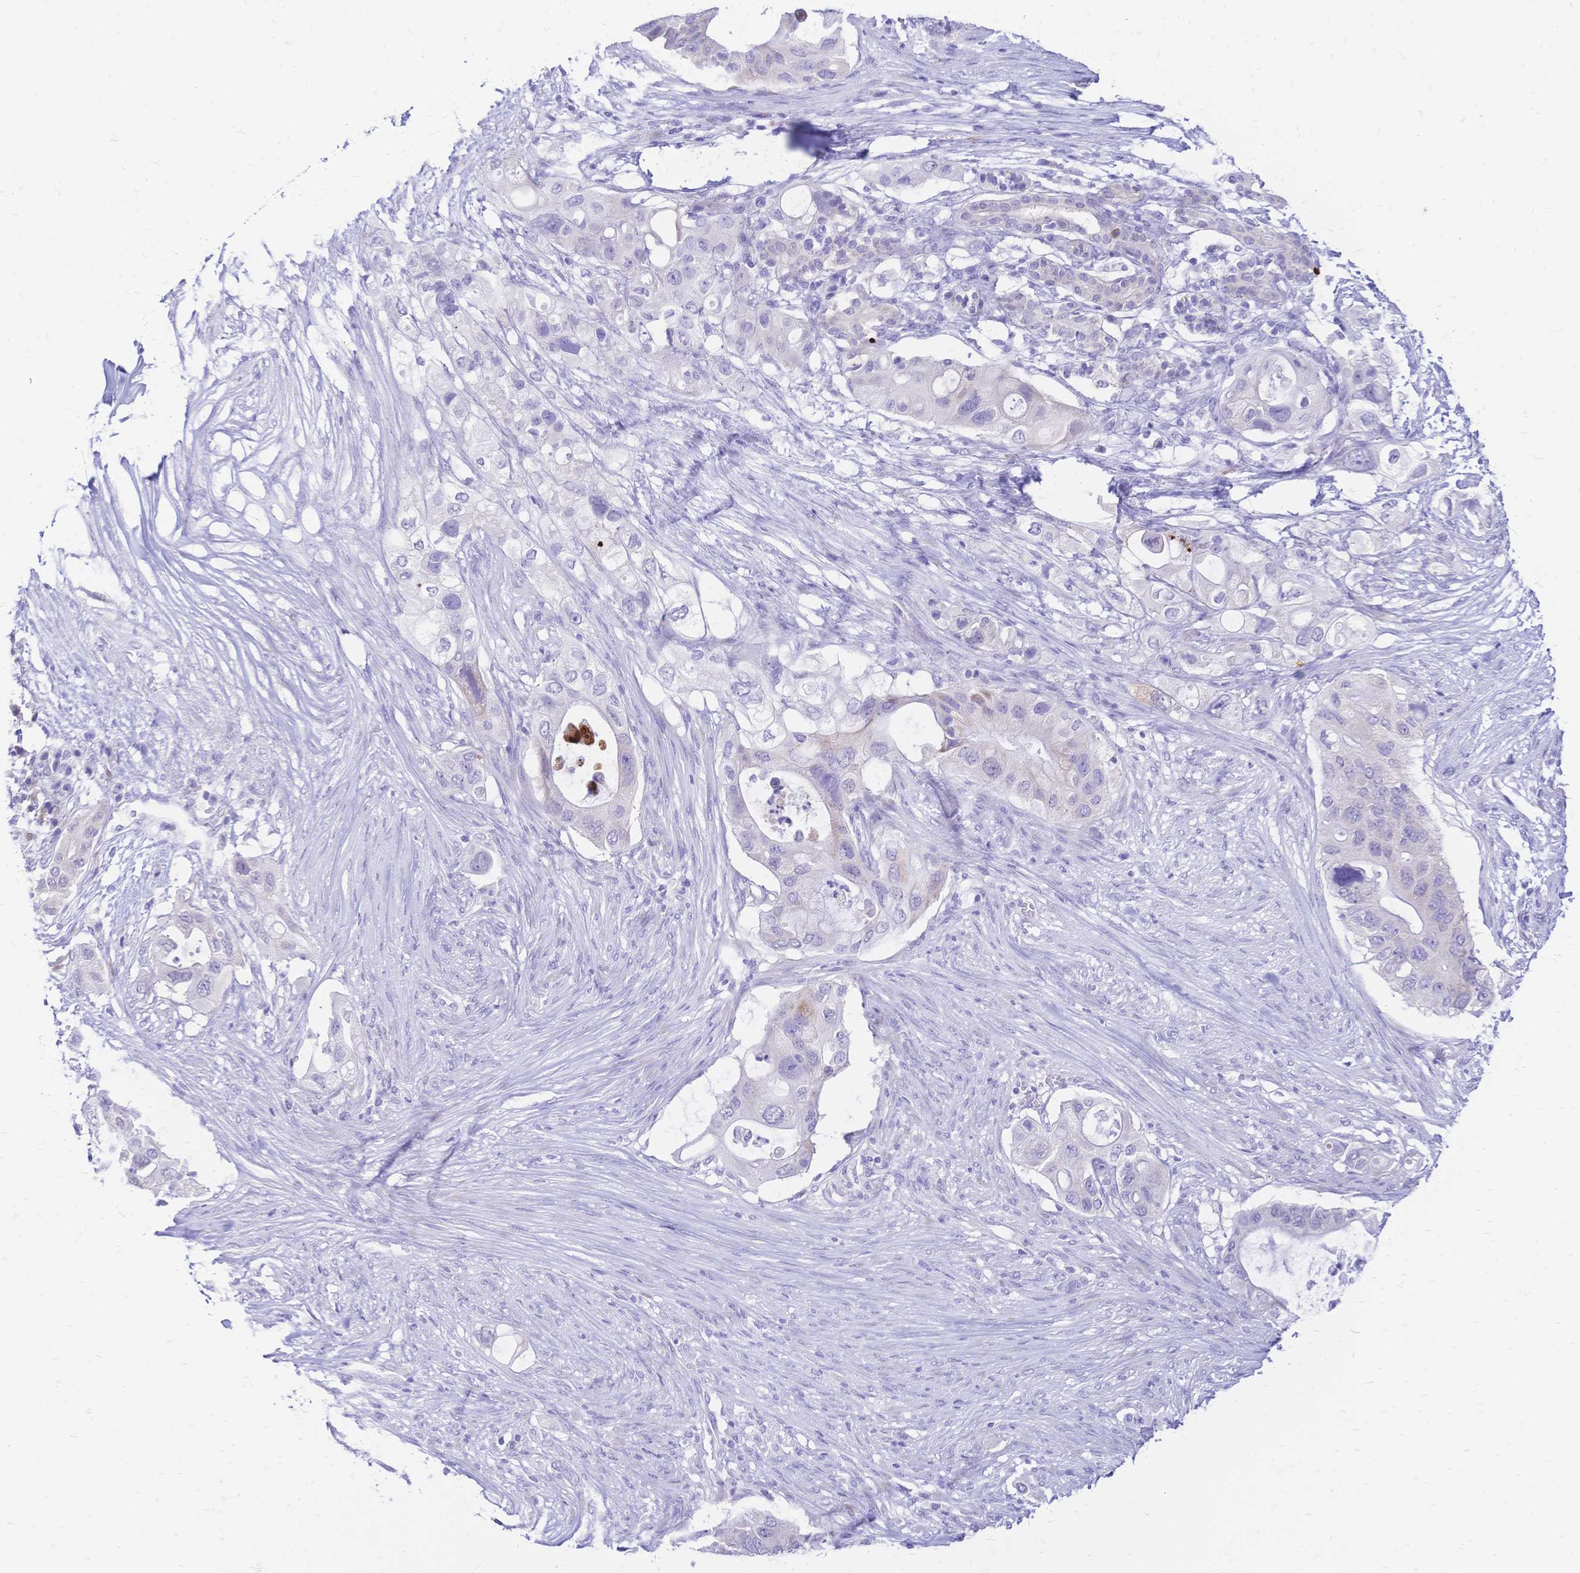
{"staining": {"intensity": "strong", "quantity": "<25%", "location": "cytoplasmic/membranous"}, "tissue": "pancreatic cancer", "cell_type": "Tumor cells", "image_type": "cancer", "snomed": [{"axis": "morphology", "description": "Adenocarcinoma, NOS"}, {"axis": "topography", "description": "Pancreas"}], "caption": "Protein staining demonstrates strong cytoplasmic/membranous positivity in about <25% of tumor cells in pancreatic adenocarcinoma. (DAB (3,3'-diaminobenzidine) = brown stain, brightfield microscopy at high magnification).", "gene": "GRB7", "patient": {"sex": "female", "age": 72}}